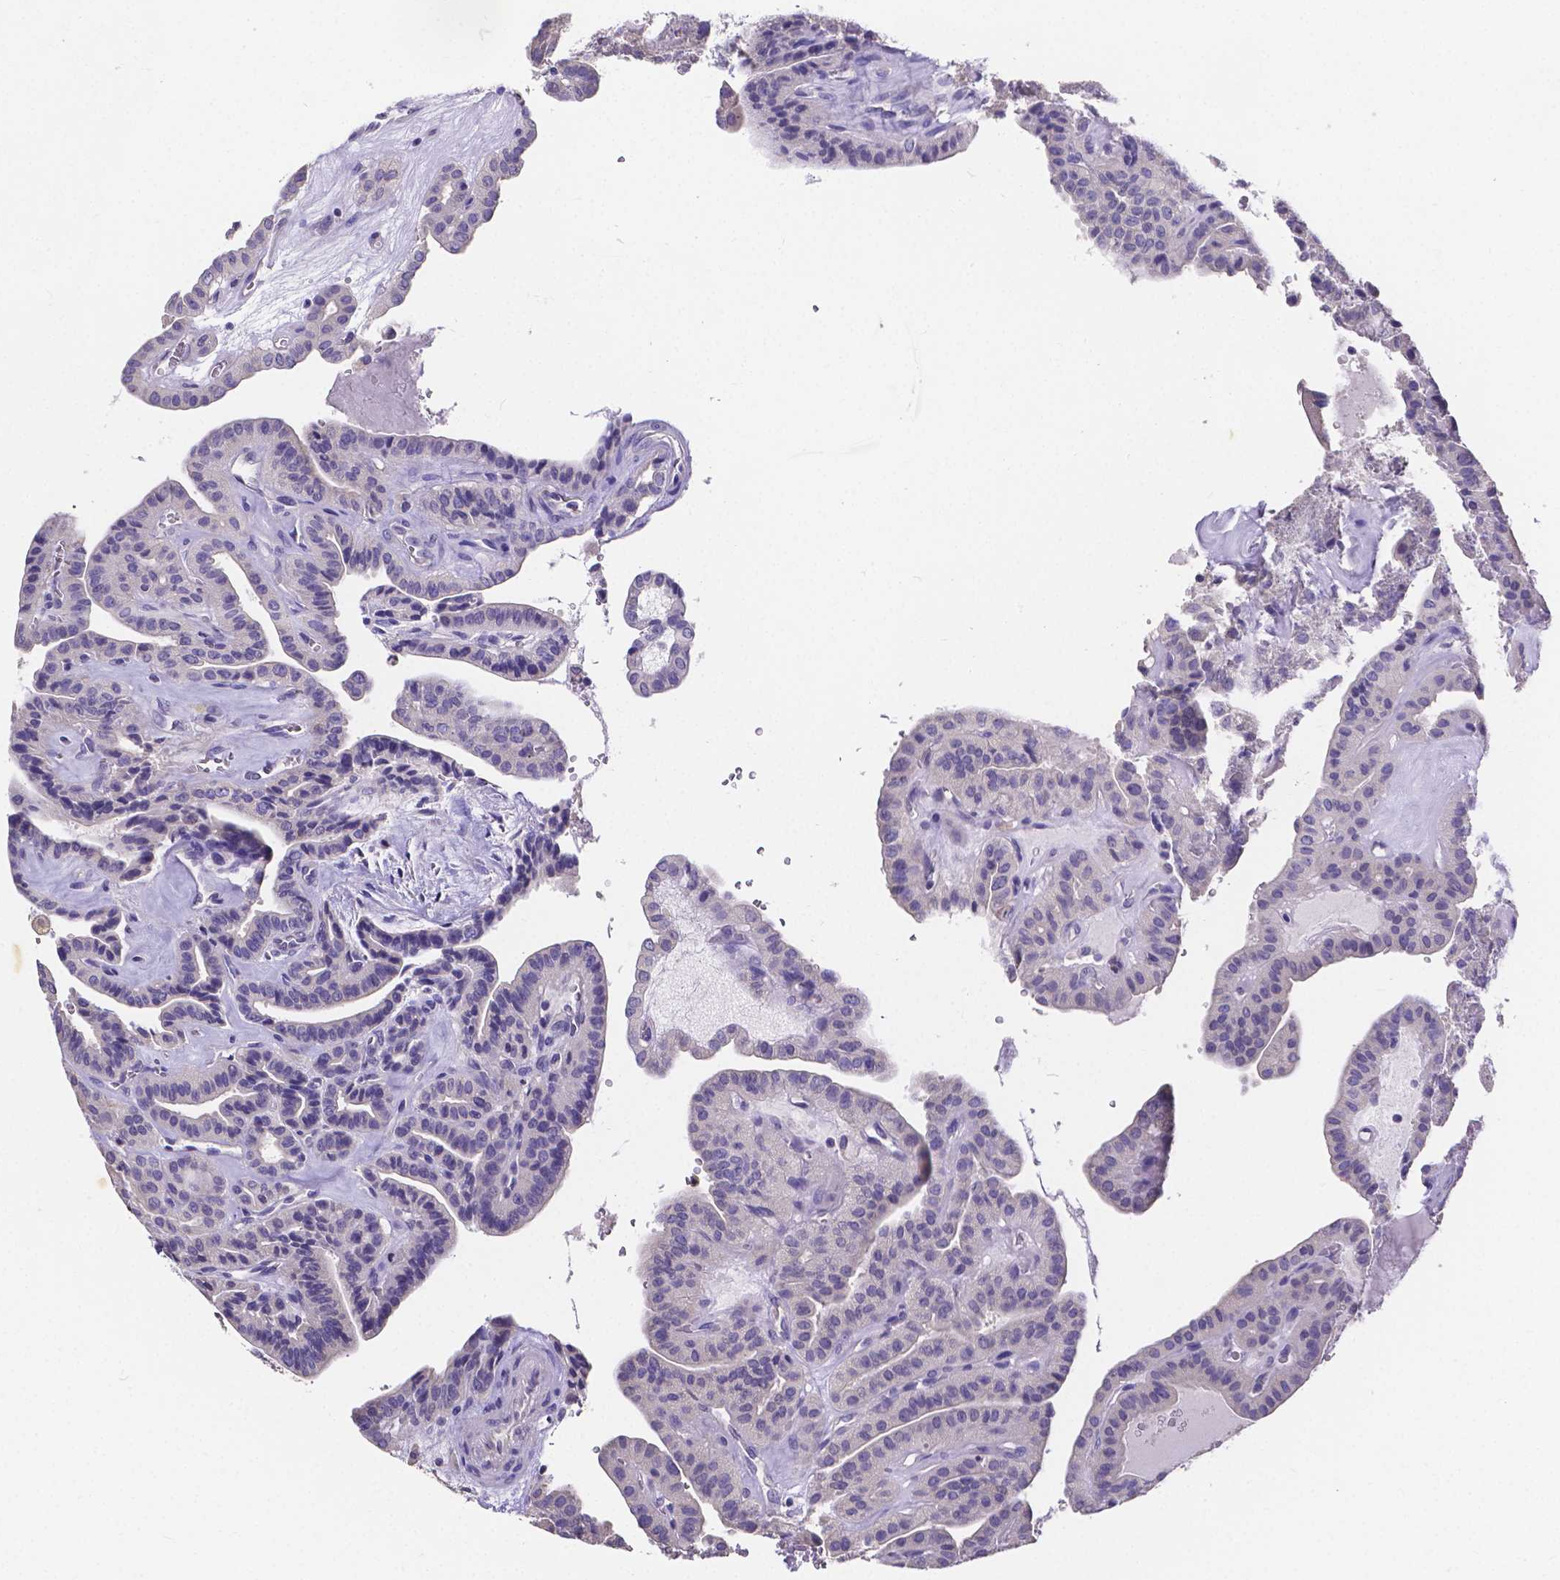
{"staining": {"intensity": "negative", "quantity": "none", "location": "none"}, "tissue": "thyroid cancer", "cell_type": "Tumor cells", "image_type": "cancer", "snomed": [{"axis": "morphology", "description": "Papillary adenocarcinoma, NOS"}, {"axis": "topography", "description": "Thyroid gland"}], "caption": "Immunohistochemistry of human papillary adenocarcinoma (thyroid) demonstrates no staining in tumor cells.", "gene": "ATP6V1D", "patient": {"sex": "male", "age": 52}}